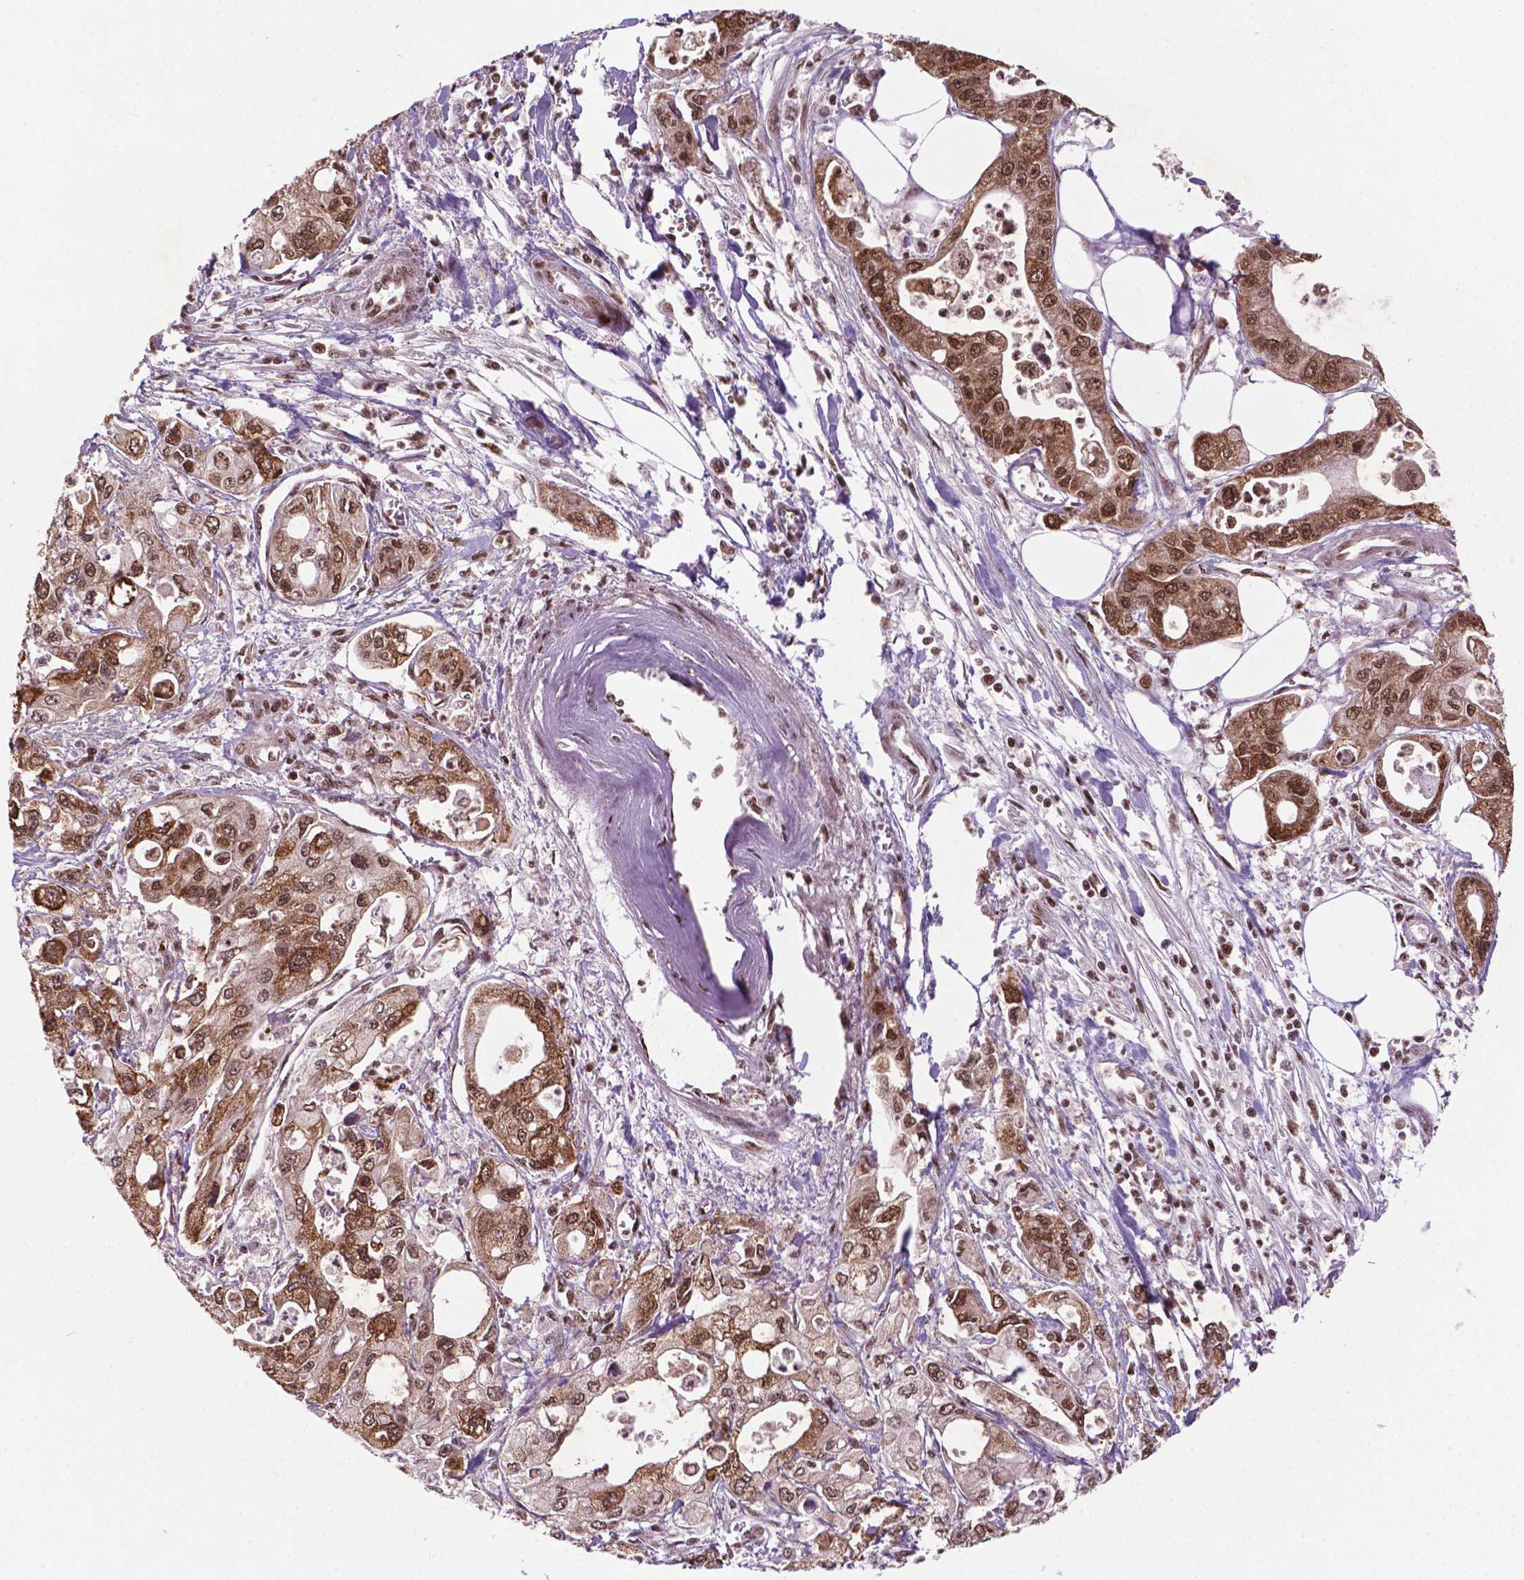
{"staining": {"intensity": "moderate", "quantity": ">75%", "location": "cytoplasmic/membranous,nuclear"}, "tissue": "pancreatic cancer", "cell_type": "Tumor cells", "image_type": "cancer", "snomed": [{"axis": "morphology", "description": "Adenocarcinoma, NOS"}, {"axis": "topography", "description": "Pancreas"}], "caption": "A micrograph of human pancreatic cancer (adenocarcinoma) stained for a protein displays moderate cytoplasmic/membranous and nuclear brown staining in tumor cells.", "gene": "SIRT6", "patient": {"sex": "male", "age": 70}}